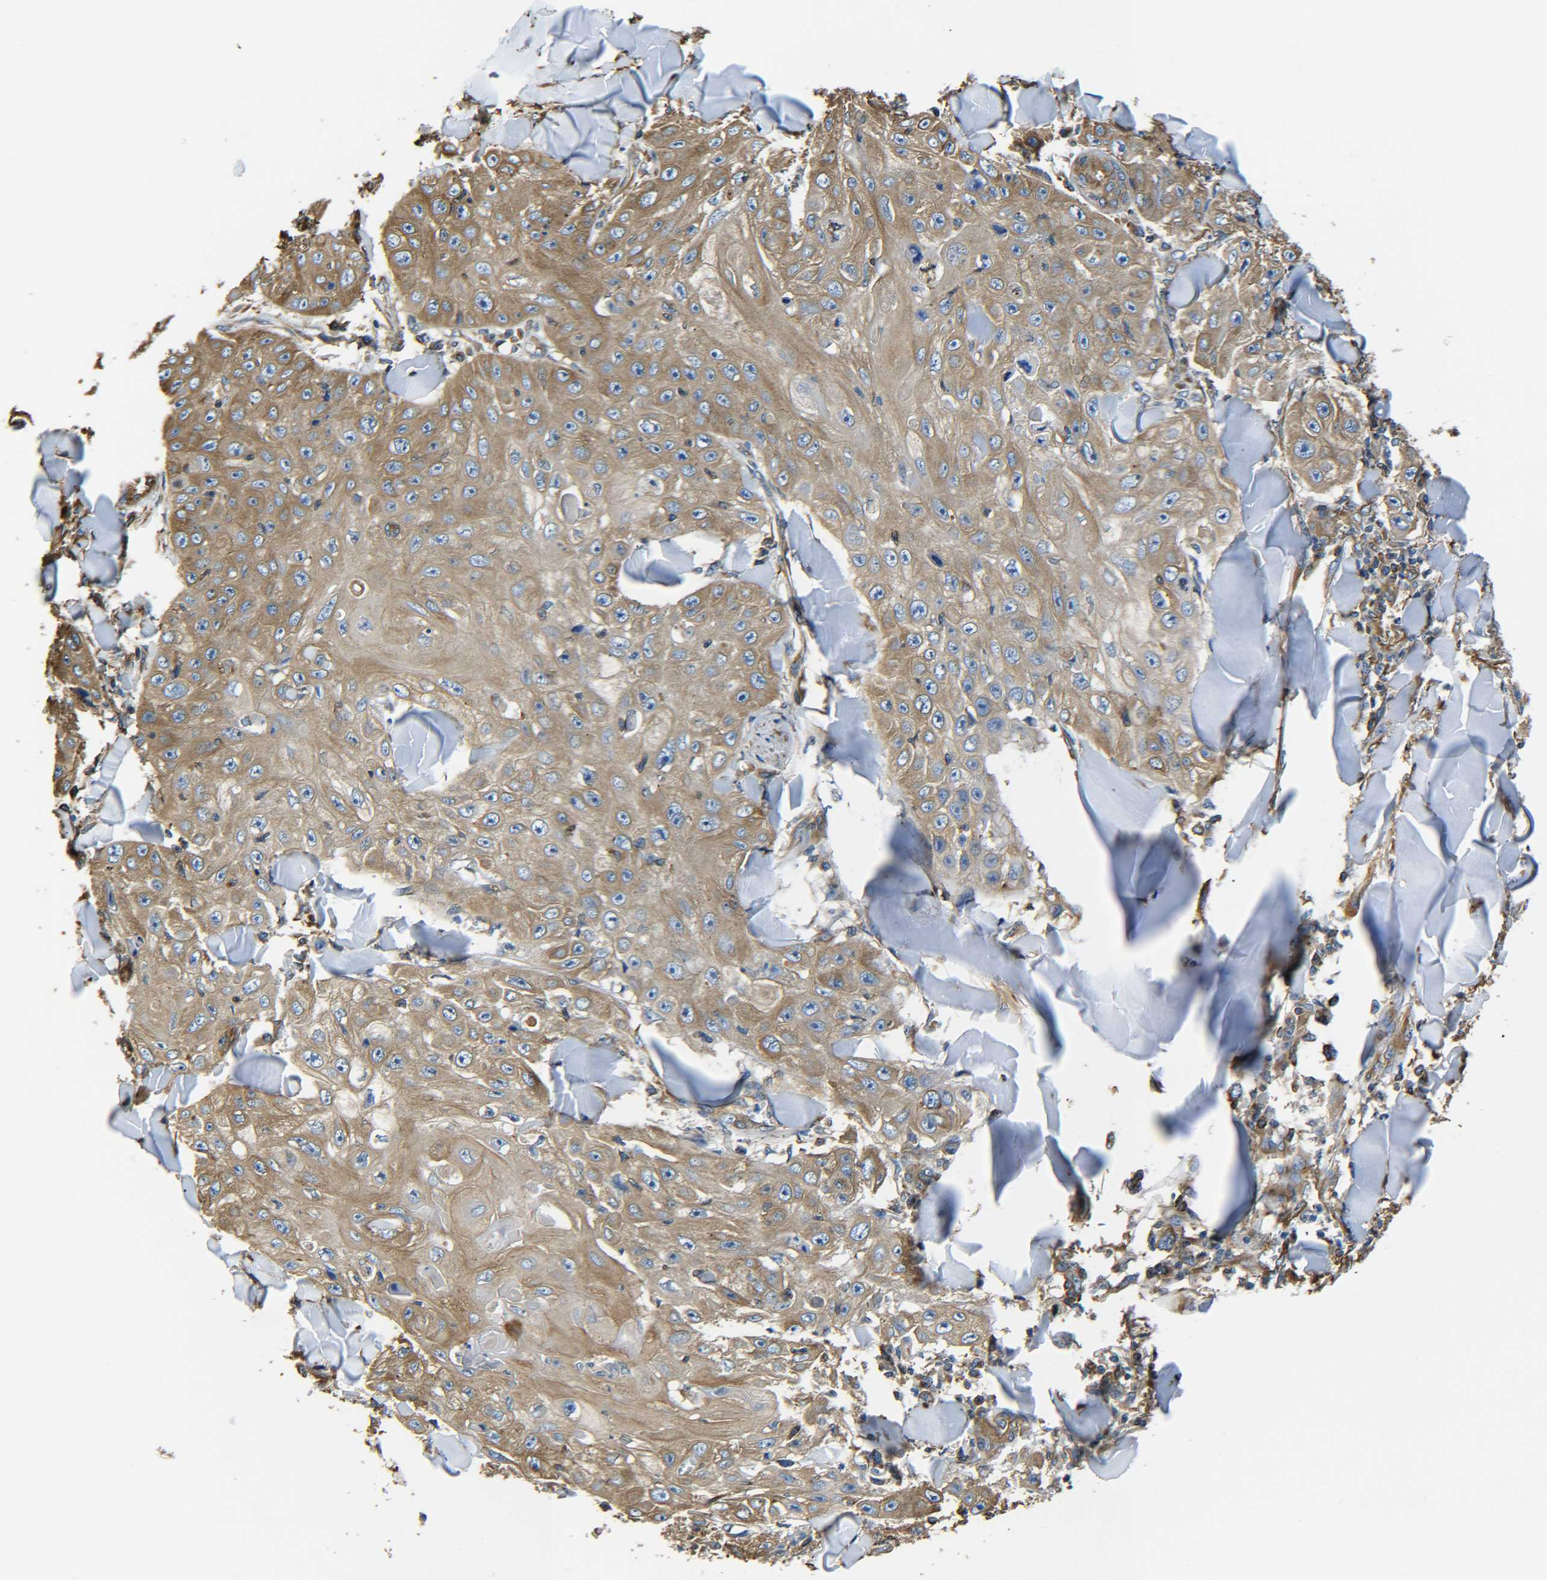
{"staining": {"intensity": "moderate", "quantity": ">75%", "location": "cytoplasmic/membranous"}, "tissue": "skin cancer", "cell_type": "Tumor cells", "image_type": "cancer", "snomed": [{"axis": "morphology", "description": "Squamous cell carcinoma, NOS"}, {"axis": "topography", "description": "Skin"}], "caption": "A photomicrograph of human skin cancer (squamous cell carcinoma) stained for a protein shows moderate cytoplasmic/membranous brown staining in tumor cells.", "gene": "TUBB", "patient": {"sex": "male", "age": 86}}